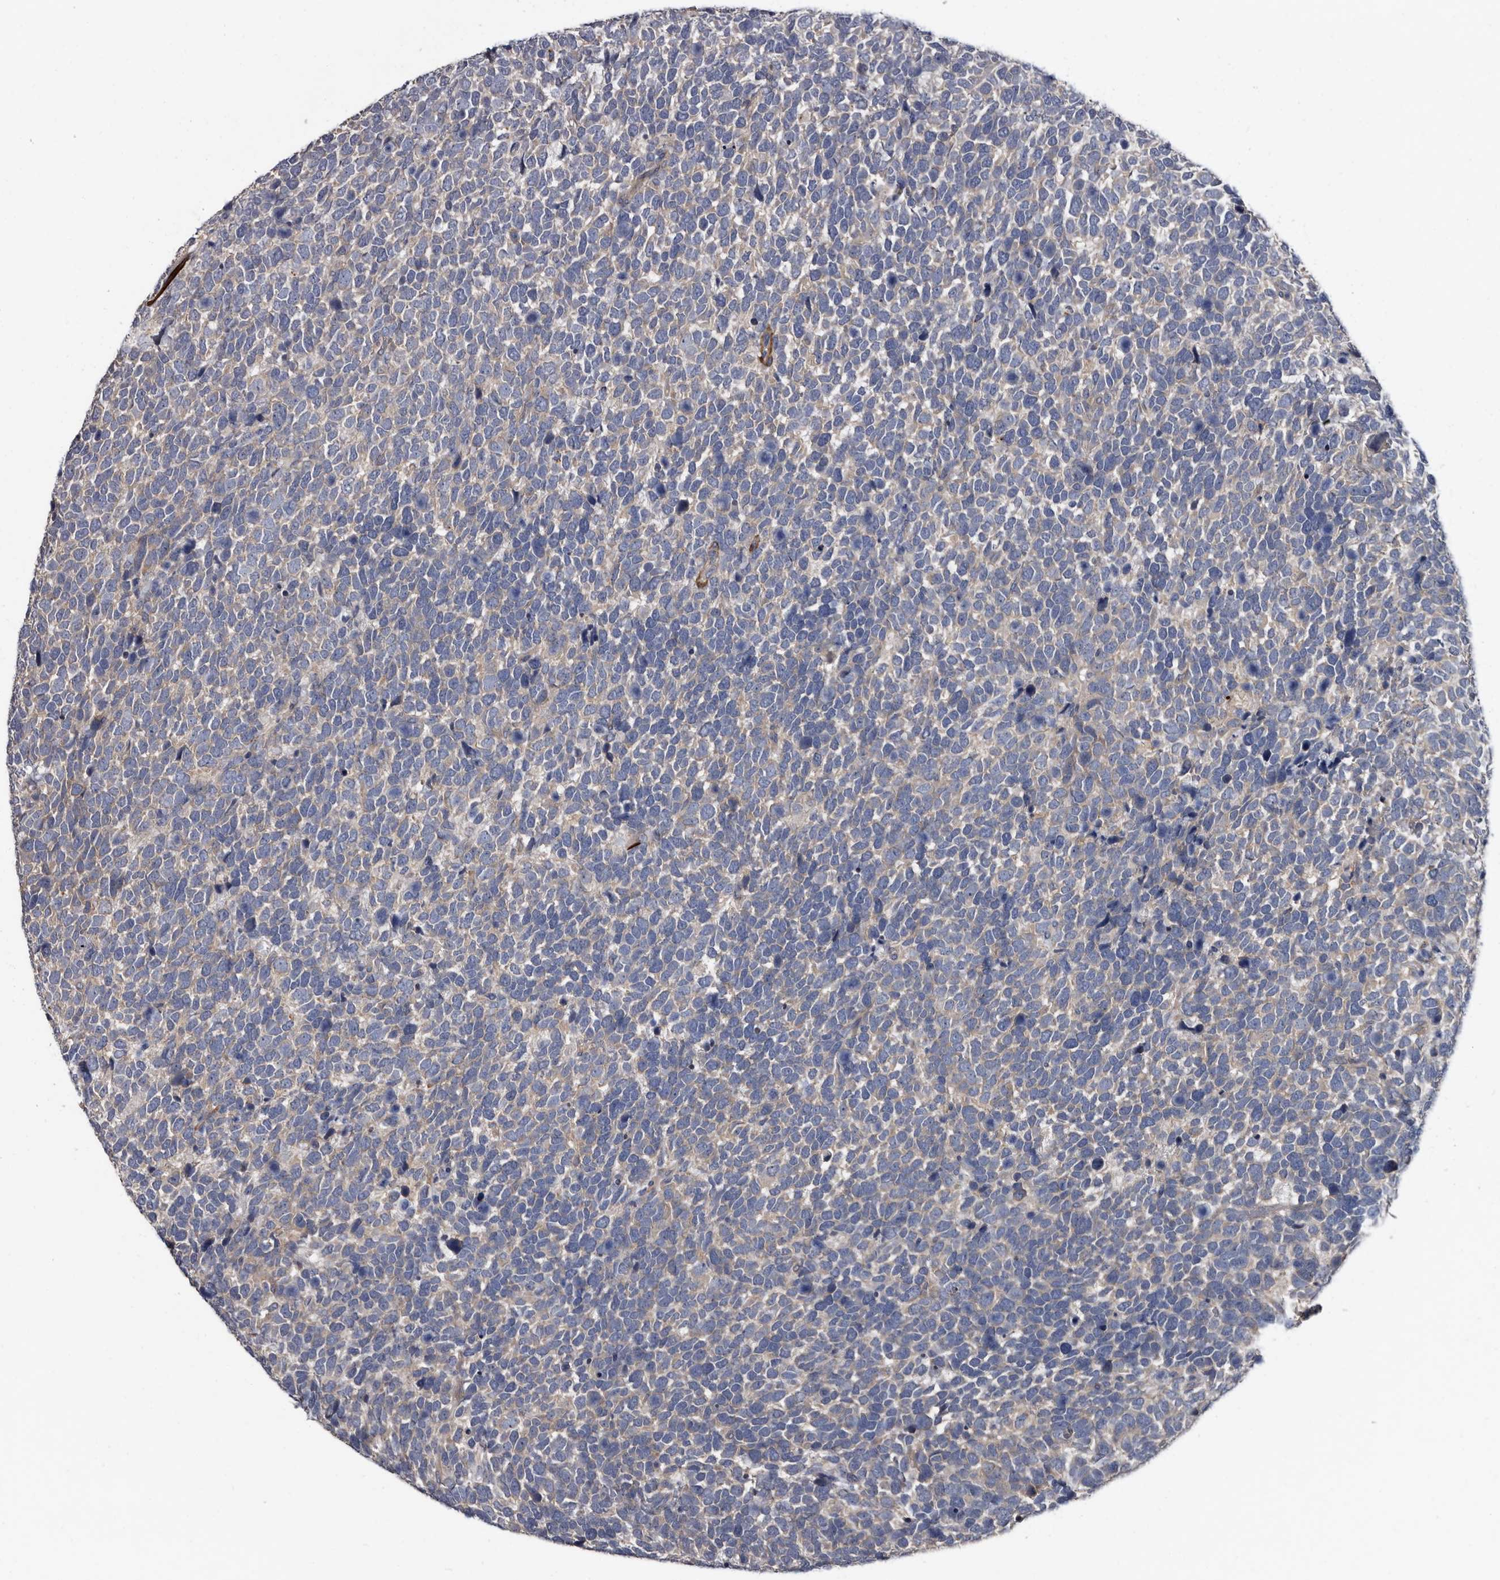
{"staining": {"intensity": "negative", "quantity": "none", "location": "none"}, "tissue": "urothelial cancer", "cell_type": "Tumor cells", "image_type": "cancer", "snomed": [{"axis": "morphology", "description": "Urothelial carcinoma, High grade"}, {"axis": "topography", "description": "Urinary bladder"}], "caption": "High magnification brightfield microscopy of urothelial cancer stained with DAB (brown) and counterstained with hematoxylin (blue): tumor cells show no significant staining. (Immunohistochemistry, brightfield microscopy, high magnification).", "gene": "IARS1", "patient": {"sex": "female", "age": 82}}